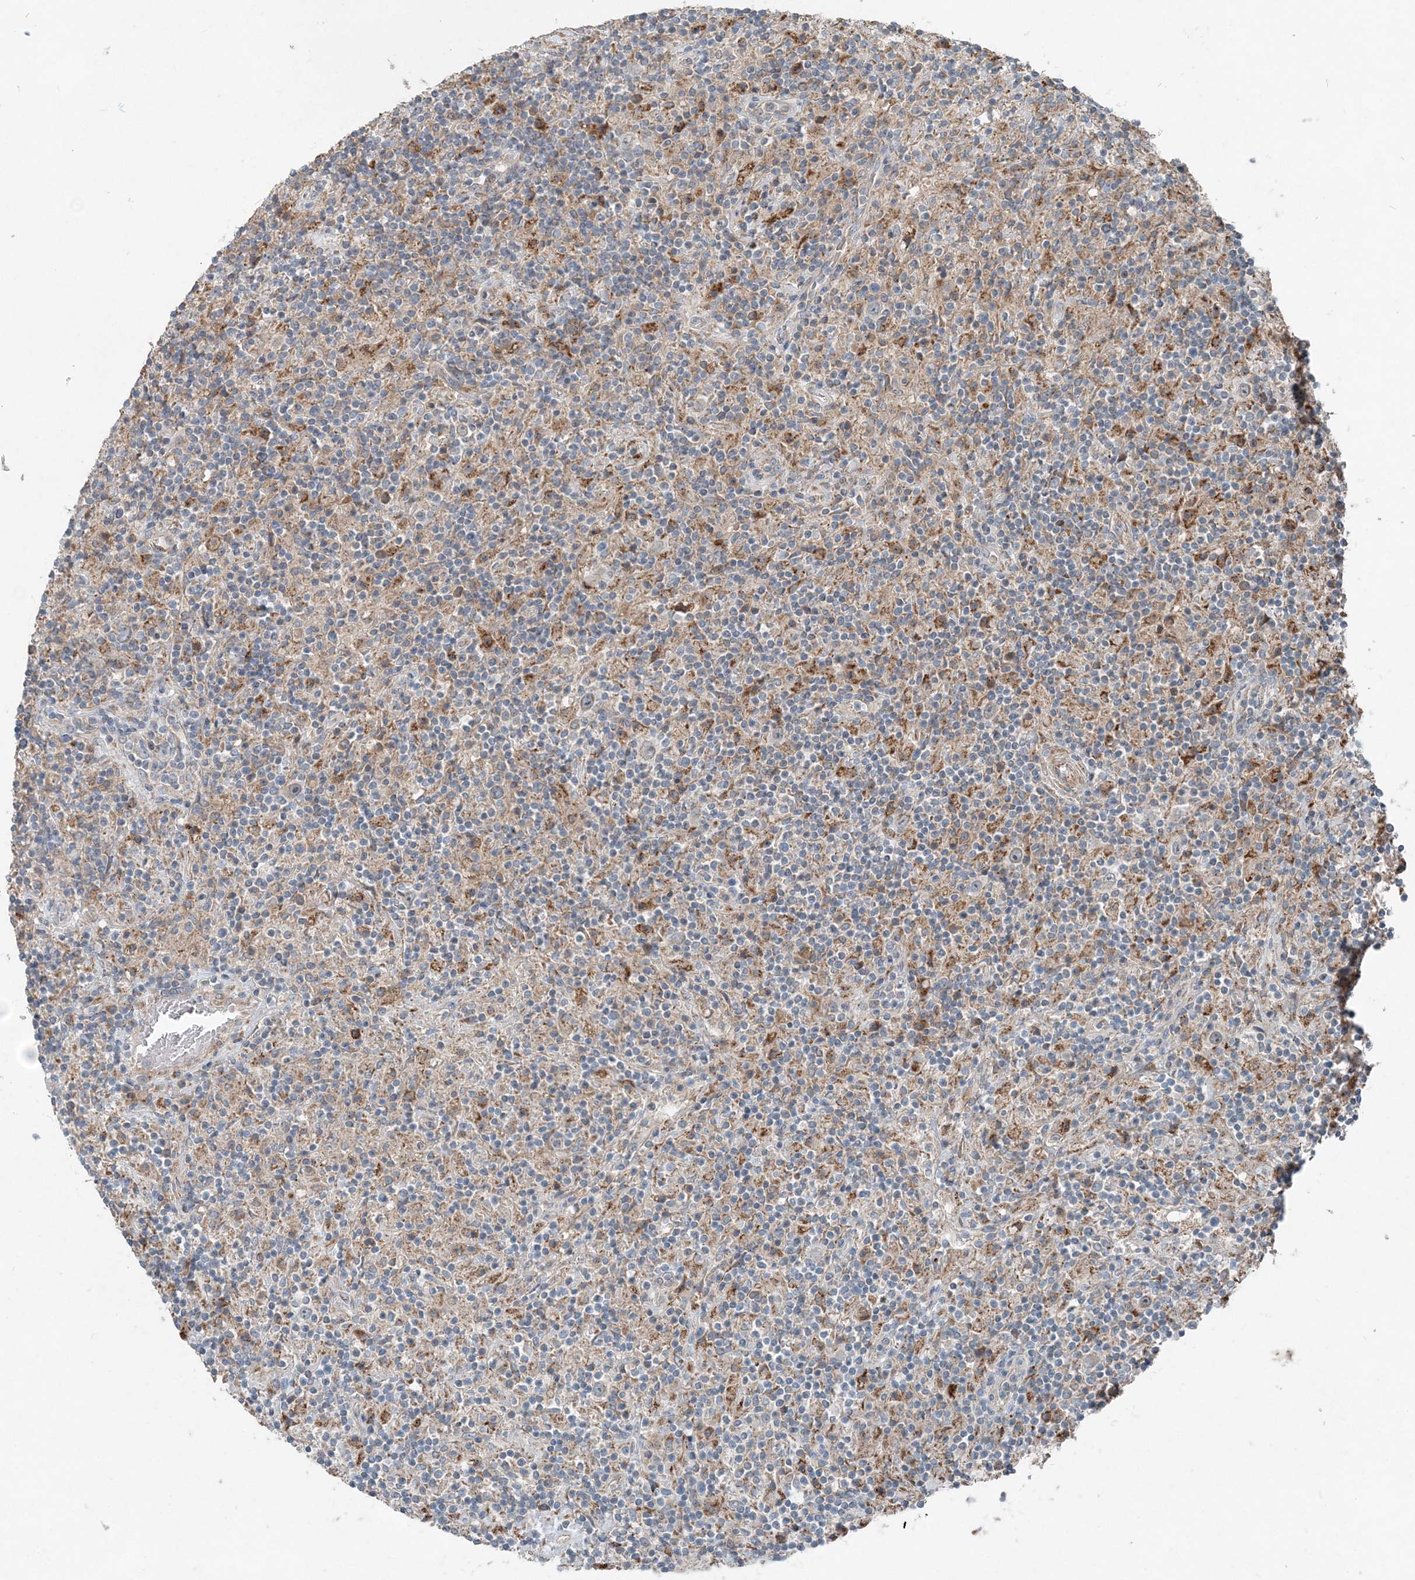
{"staining": {"intensity": "negative", "quantity": "none", "location": "none"}, "tissue": "lymphoma", "cell_type": "Tumor cells", "image_type": "cancer", "snomed": [{"axis": "morphology", "description": "Hodgkin's disease, NOS"}, {"axis": "topography", "description": "Lymph node"}], "caption": "High magnification brightfield microscopy of lymphoma stained with DAB (3,3'-diaminobenzidine) (brown) and counterstained with hematoxylin (blue): tumor cells show no significant staining.", "gene": "INTU", "patient": {"sex": "male", "age": 70}}